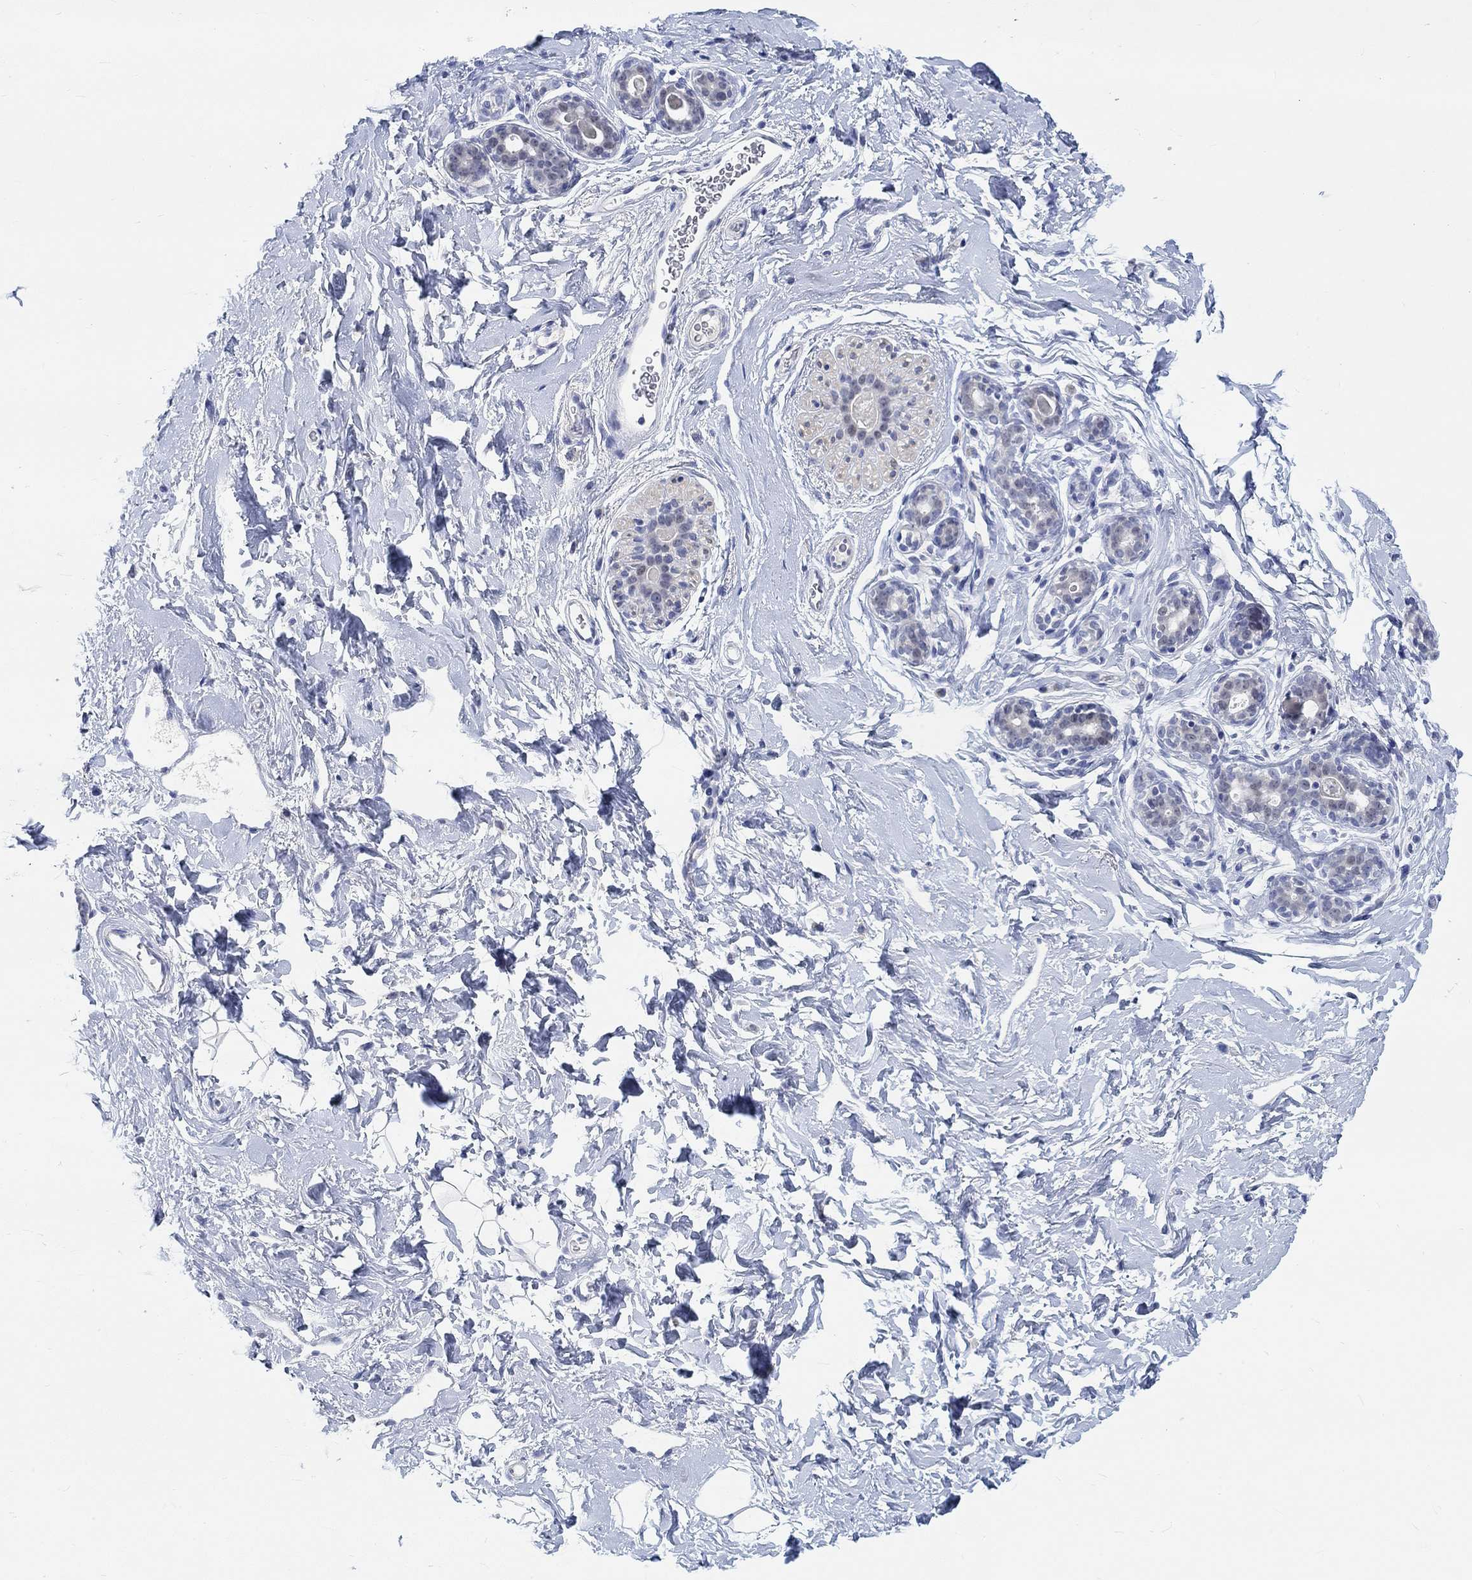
{"staining": {"intensity": "negative", "quantity": "none", "location": "none"}, "tissue": "breast", "cell_type": "Glandular cells", "image_type": "normal", "snomed": [{"axis": "morphology", "description": "Normal tissue, NOS"}, {"axis": "topography", "description": "Breast"}], "caption": "The immunohistochemistry histopathology image has no significant positivity in glandular cells of breast. The staining was performed using DAB (3,3'-diaminobenzidine) to visualize the protein expression in brown, while the nuclei were stained in blue with hematoxylin (Magnification: 20x).", "gene": "NAV3", "patient": {"sex": "female", "age": 43}}